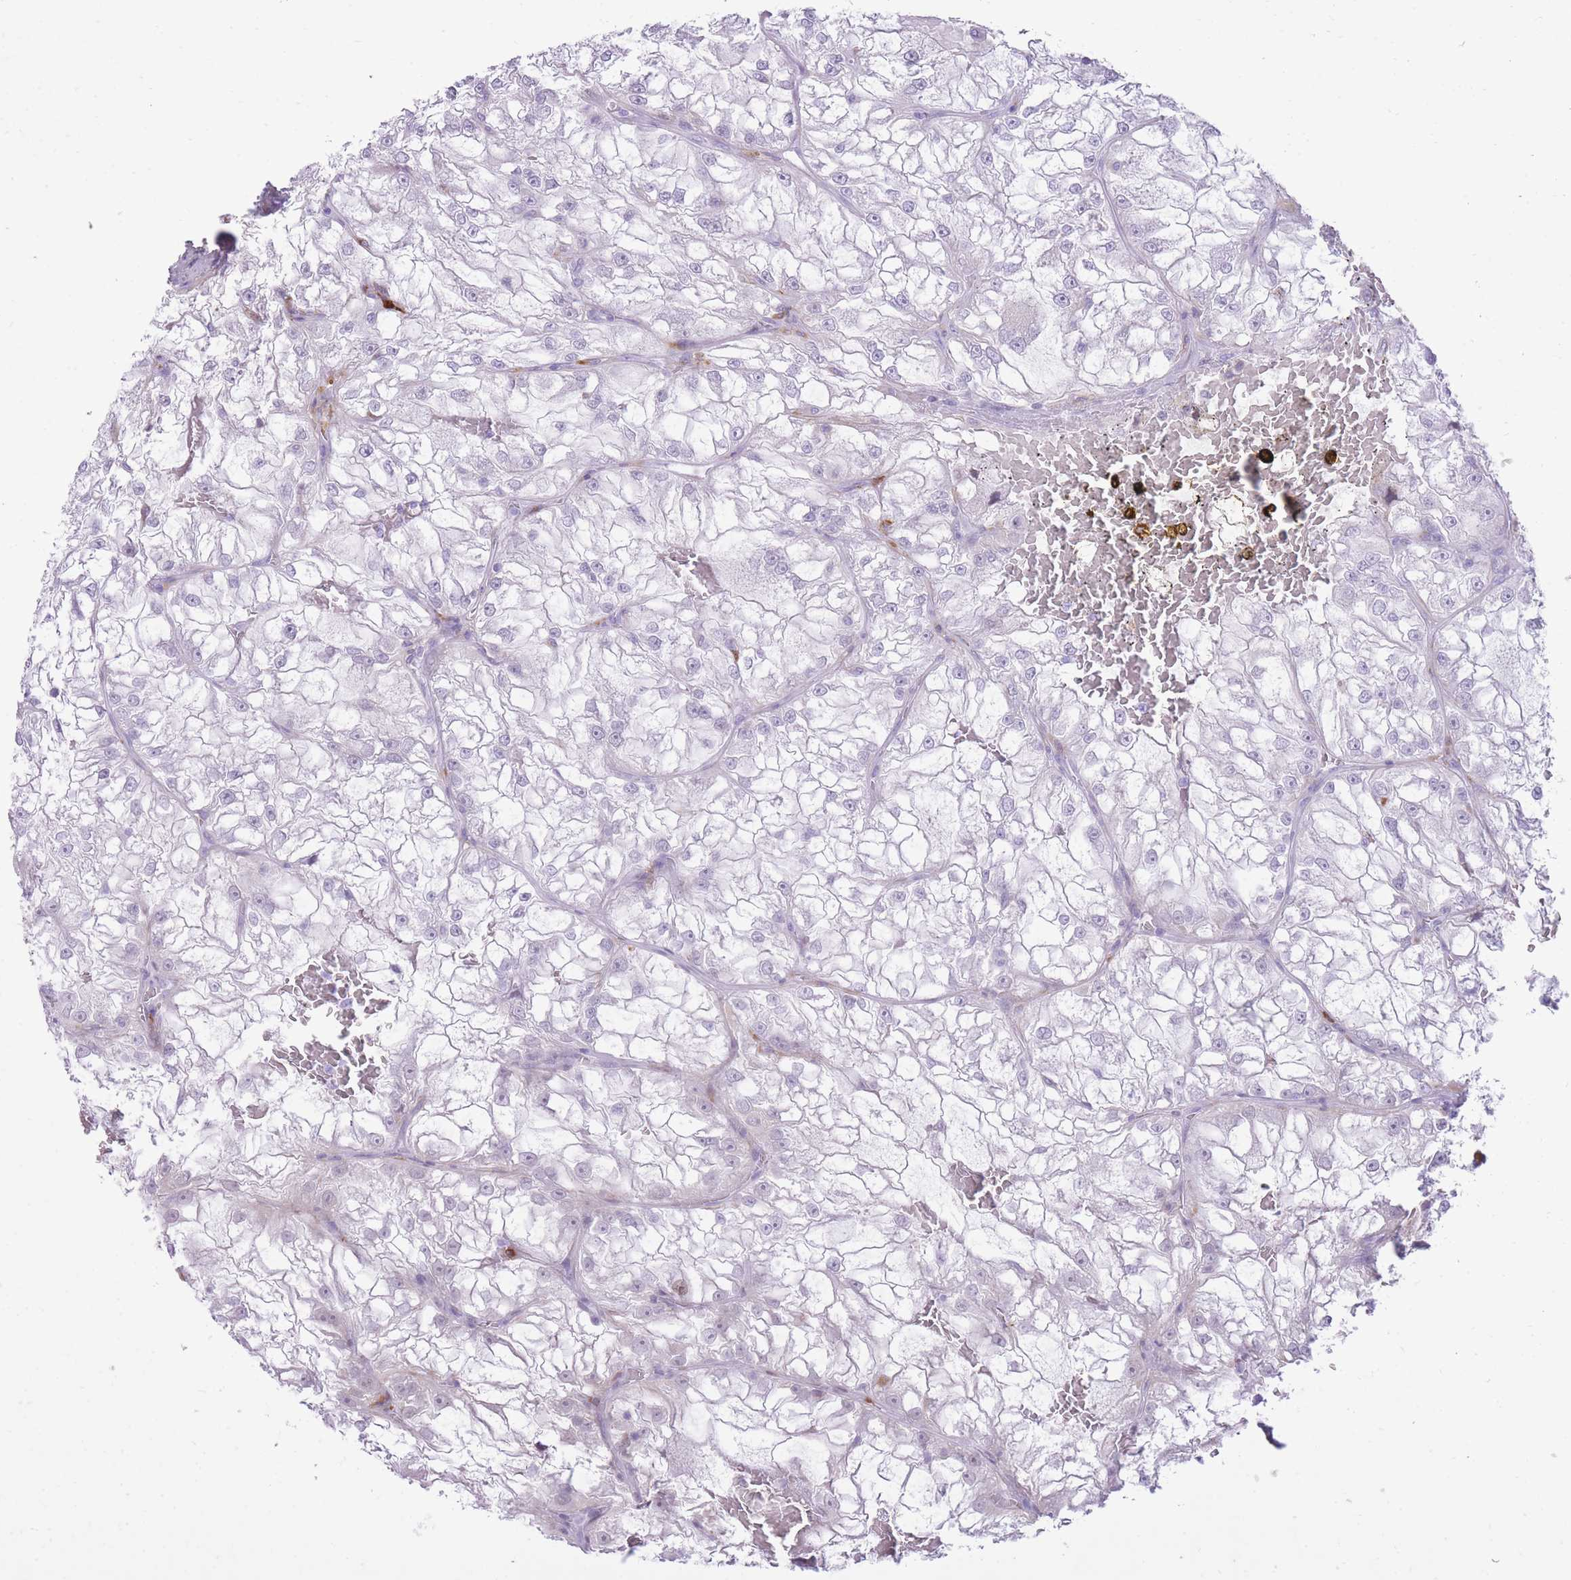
{"staining": {"intensity": "negative", "quantity": "none", "location": "none"}, "tissue": "renal cancer", "cell_type": "Tumor cells", "image_type": "cancer", "snomed": [{"axis": "morphology", "description": "Adenocarcinoma, NOS"}, {"axis": "topography", "description": "Kidney"}], "caption": "Immunohistochemistry of human renal cancer (adenocarcinoma) exhibits no expression in tumor cells.", "gene": "MEIS3", "patient": {"sex": "female", "age": 72}}